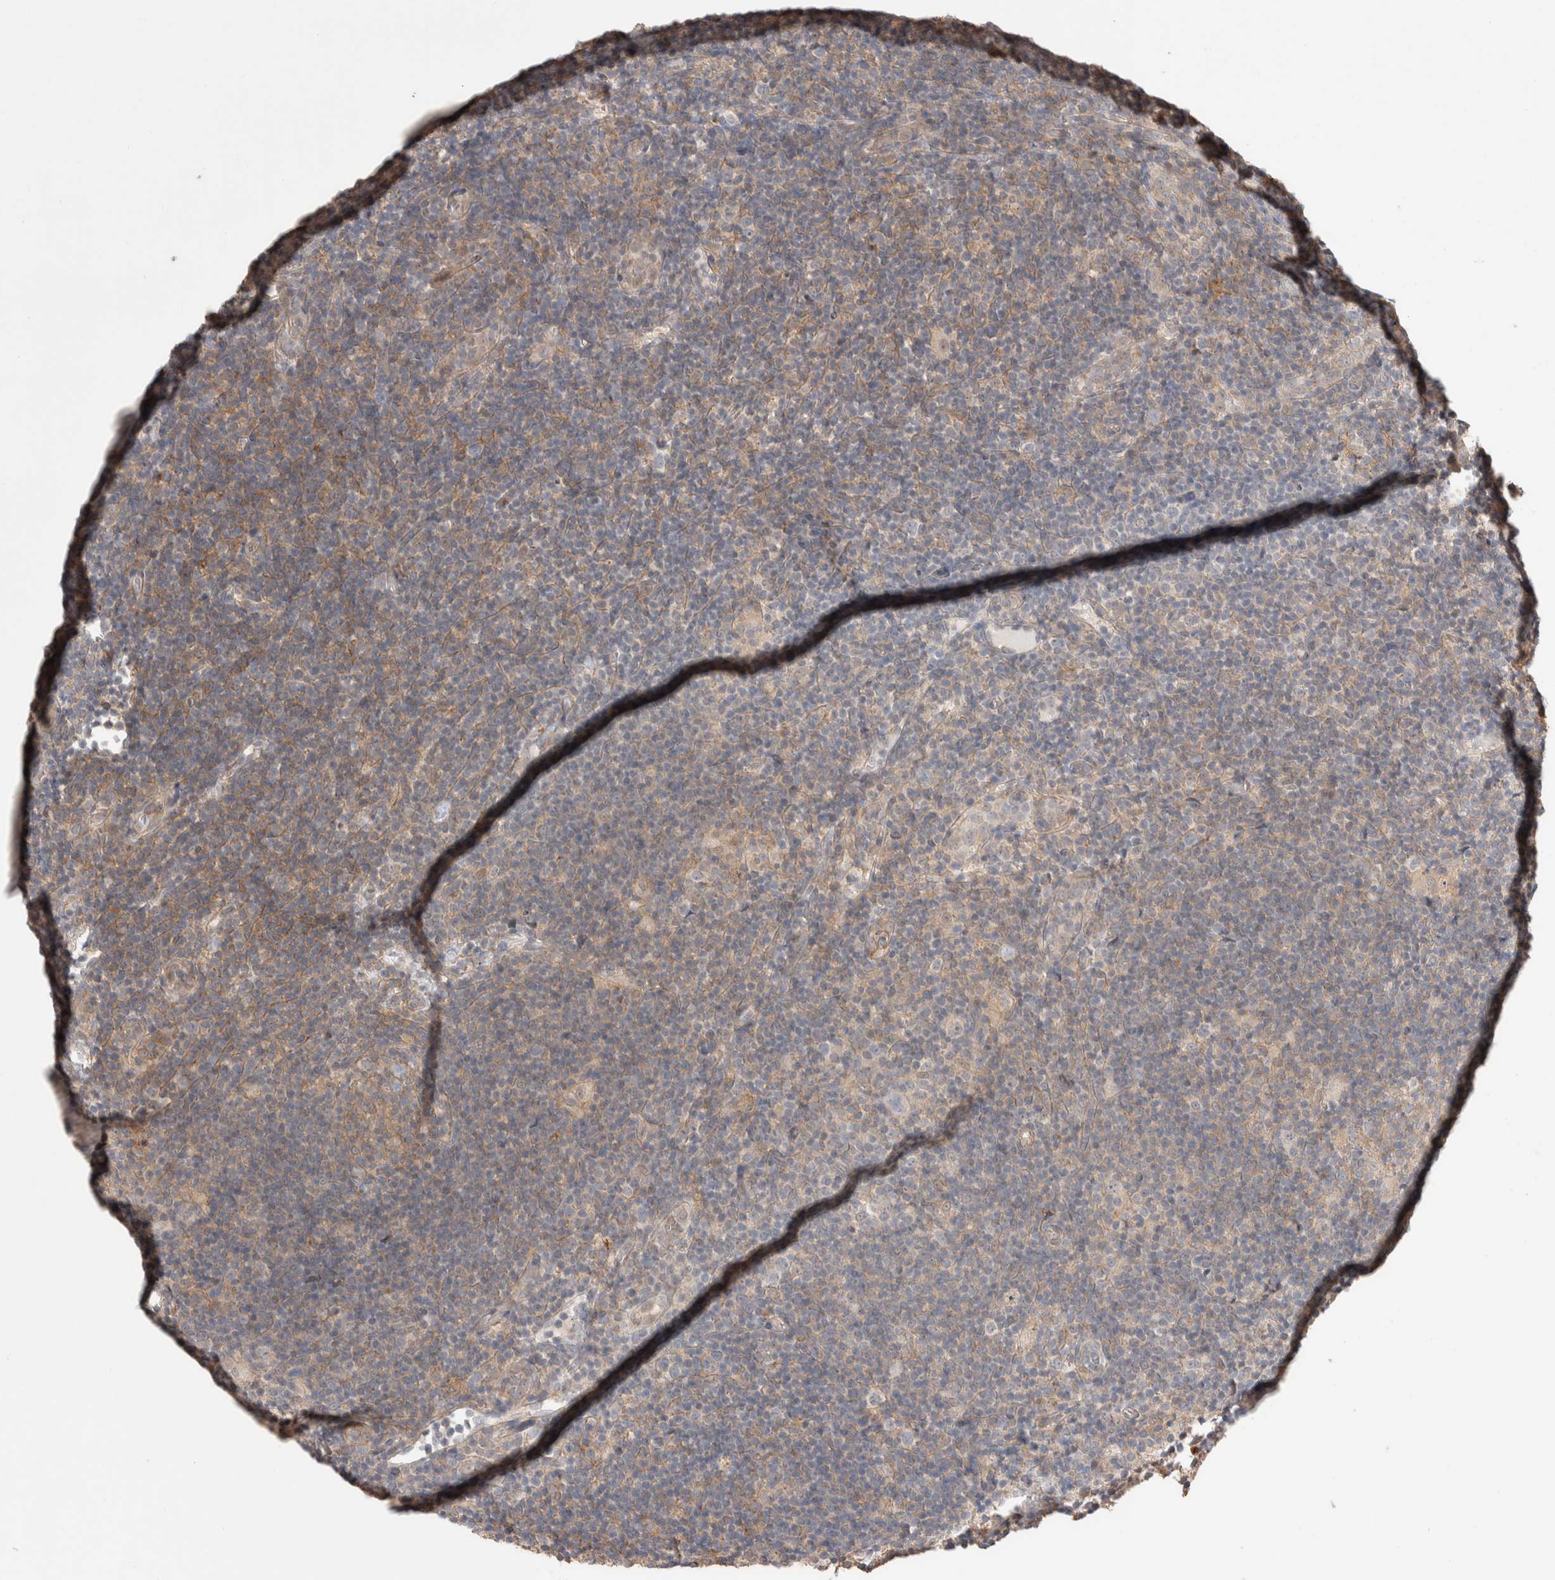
{"staining": {"intensity": "weak", "quantity": "<25%", "location": "cytoplasmic/membranous"}, "tissue": "lymphoma", "cell_type": "Tumor cells", "image_type": "cancer", "snomed": [{"axis": "morphology", "description": "Hodgkin's disease, NOS"}, {"axis": "topography", "description": "Lymph node"}], "caption": "Micrograph shows no significant protein staining in tumor cells of Hodgkin's disease.", "gene": "ZNF704", "patient": {"sex": "female", "age": 57}}